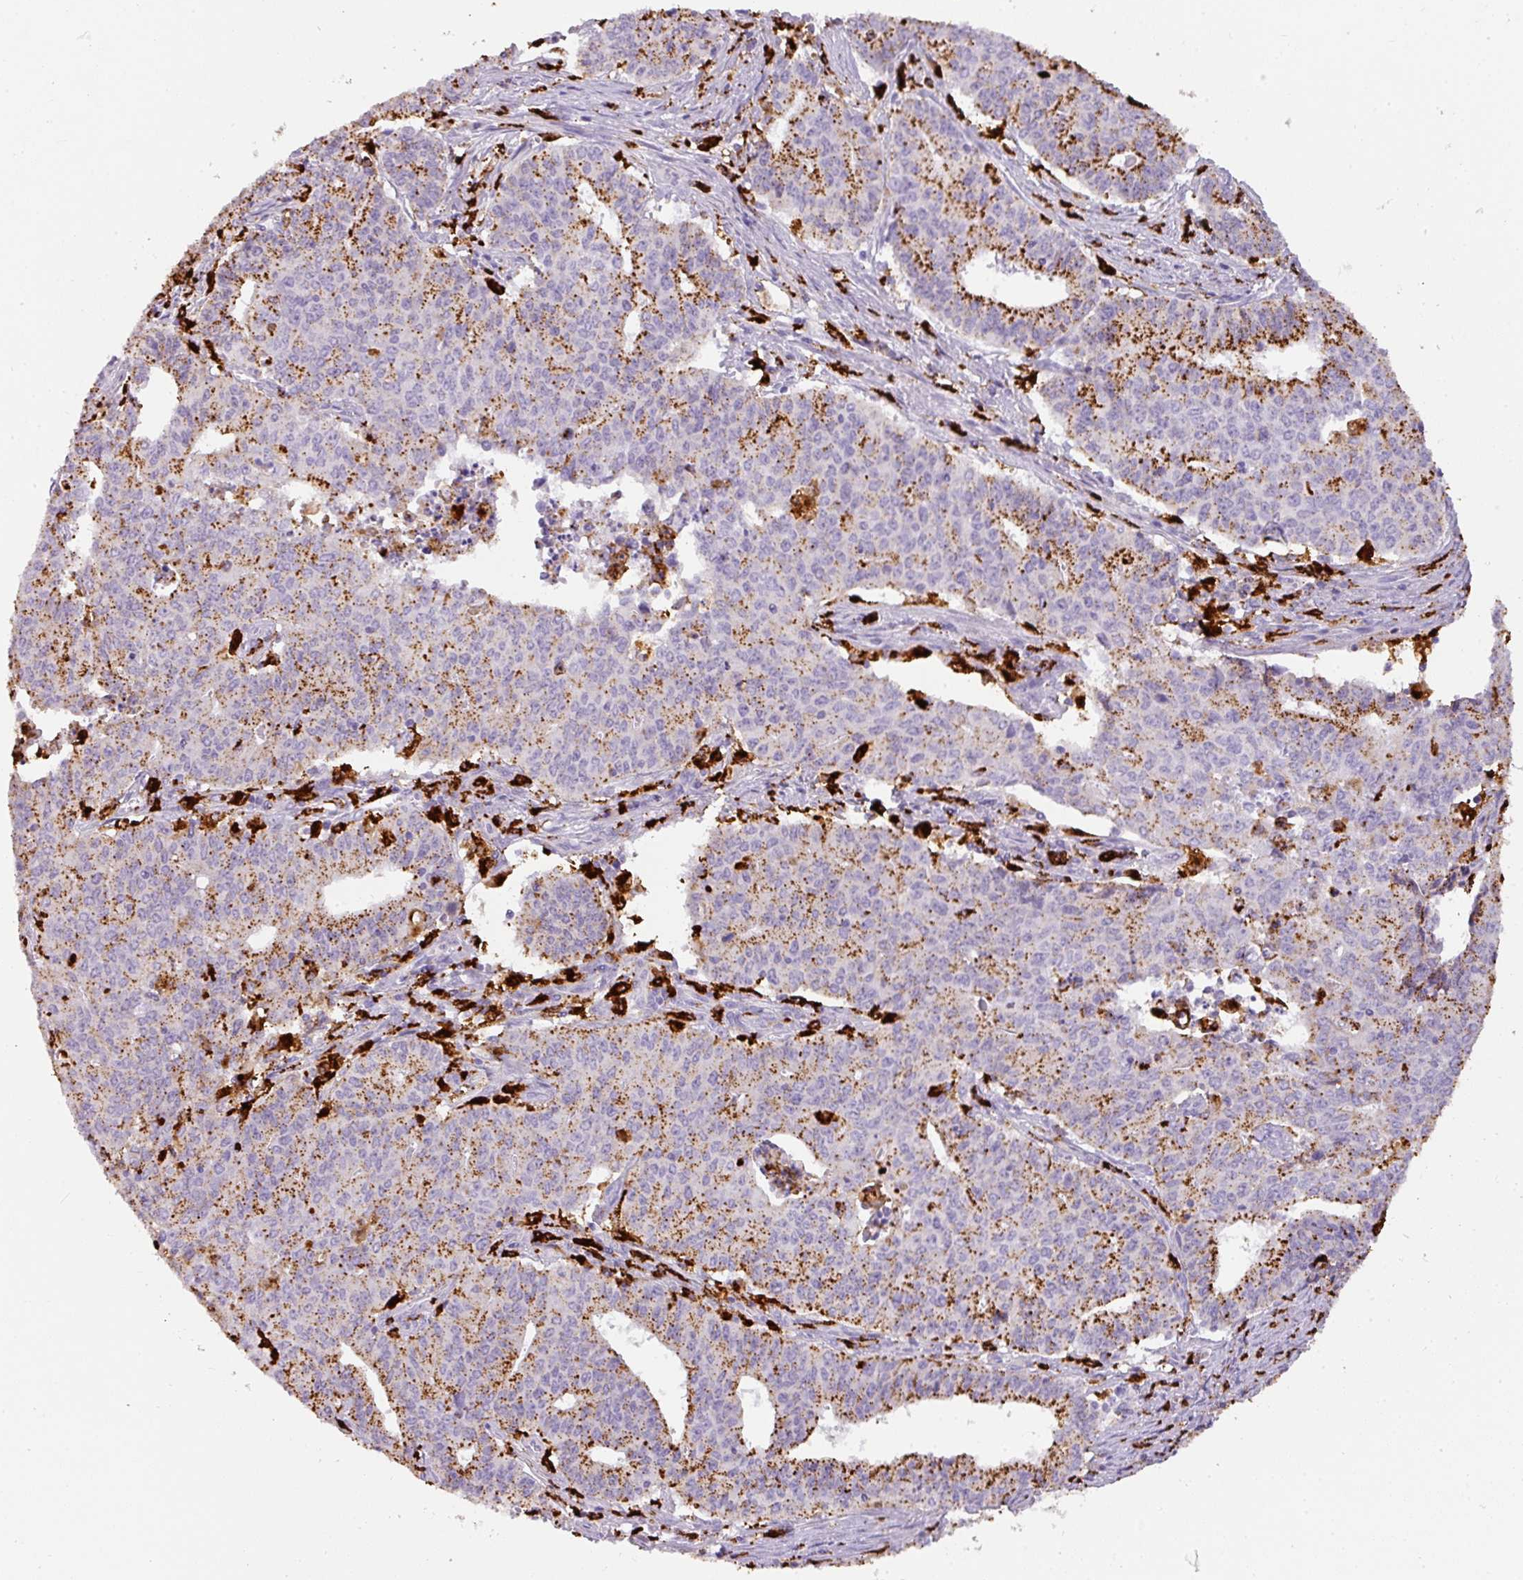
{"staining": {"intensity": "moderate", "quantity": "25%-75%", "location": "cytoplasmic/membranous"}, "tissue": "endometrial cancer", "cell_type": "Tumor cells", "image_type": "cancer", "snomed": [{"axis": "morphology", "description": "Adenocarcinoma, NOS"}, {"axis": "topography", "description": "Endometrium"}], "caption": "Protein analysis of adenocarcinoma (endometrial) tissue displays moderate cytoplasmic/membranous expression in approximately 25%-75% of tumor cells.", "gene": "MMACHC", "patient": {"sex": "female", "age": 59}}